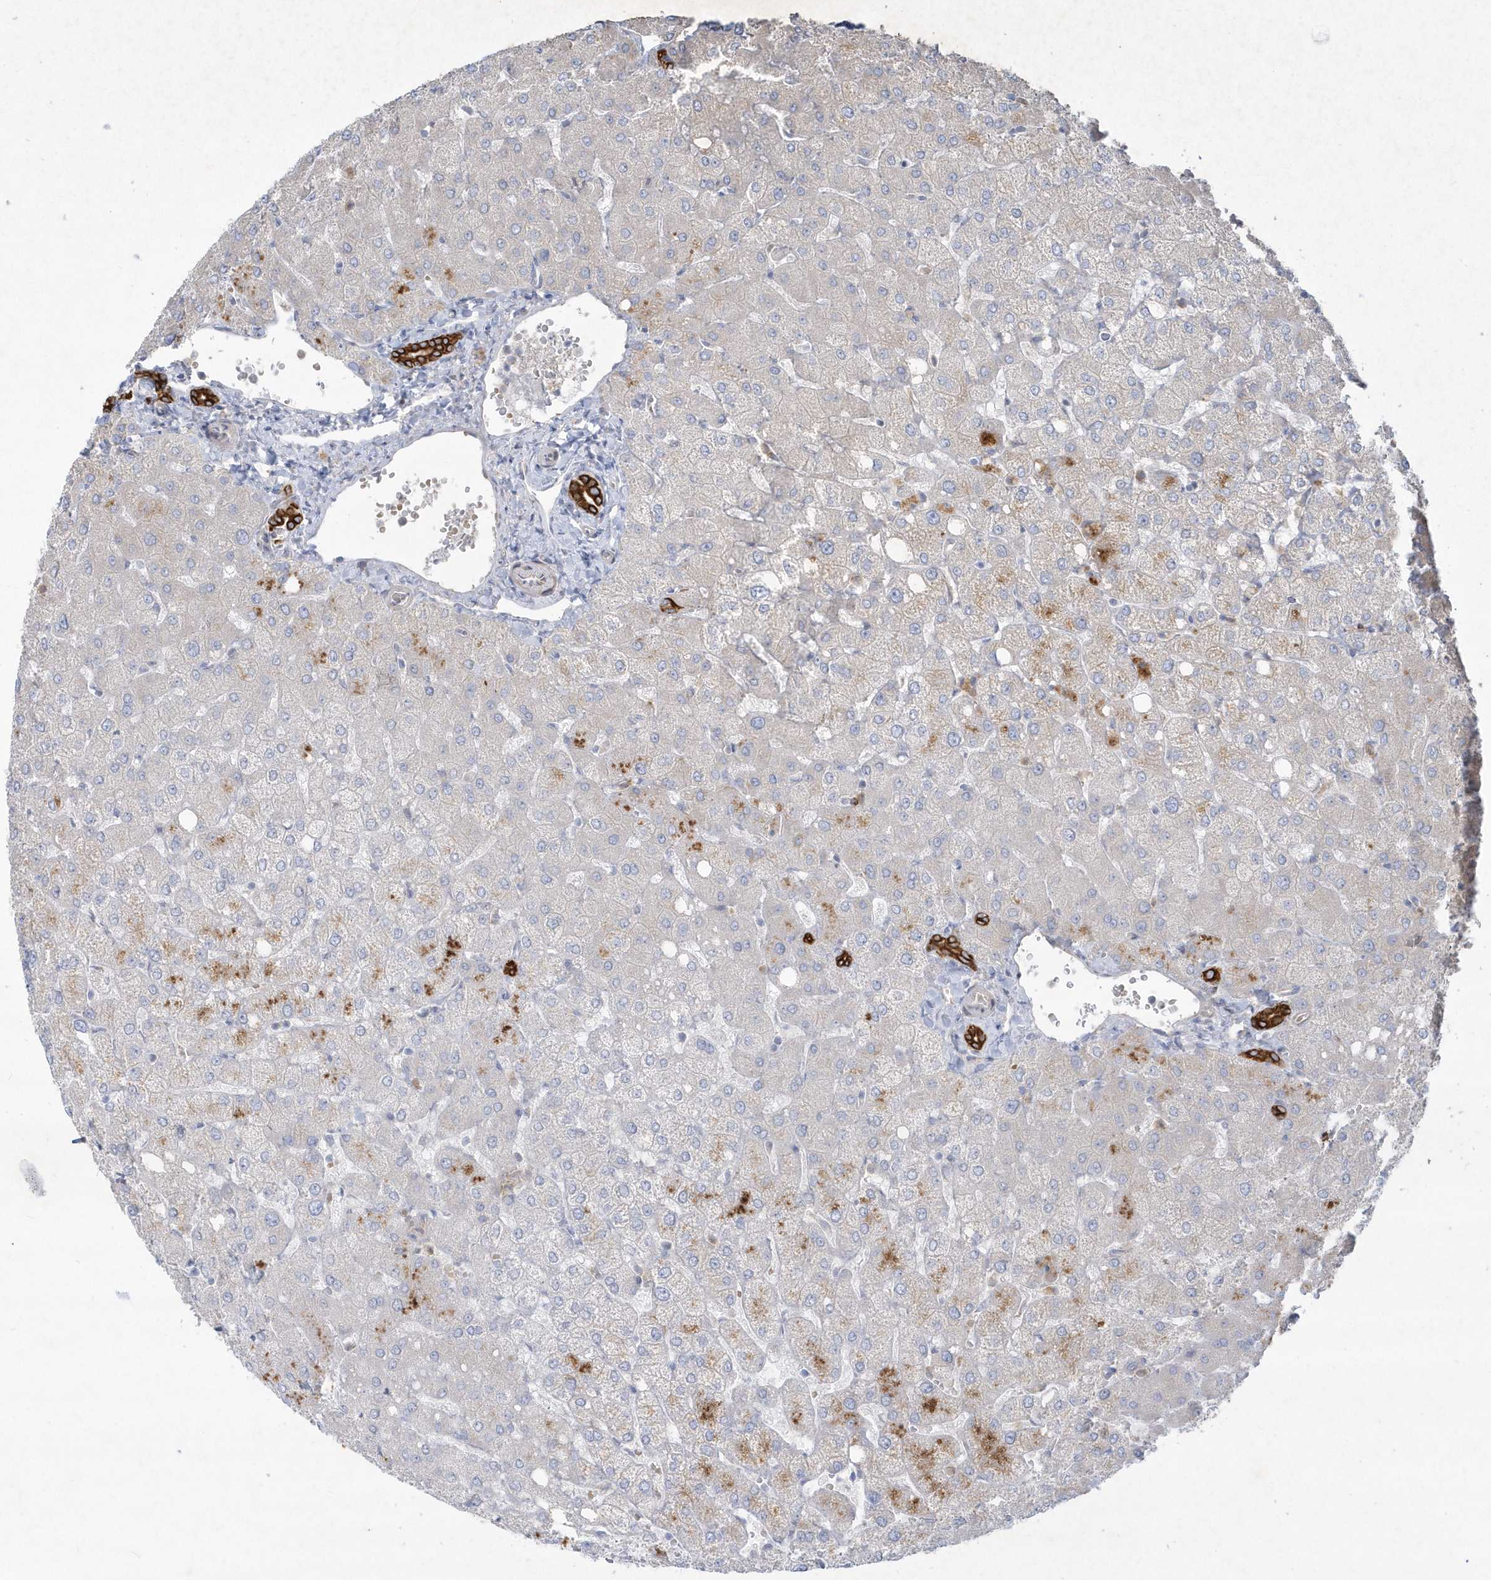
{"staining": {"intensity": "strong", "quantity": ">75%", "location": "cytoplasmic/membranous"}, "tissue": "liver", "cell_type": "Cholangiocytes", "image_type": "normal", "snomed": [{"axis": "morphology", "description": "Normal tissue, NOS"}, {"axis": "topography", "description": "Liver"}], "caption": "DAB (3,3'-diaminobenzidine) immunohistochemical staining of normal human liver shows strong cytoplasmic/membranous protein expression in about >75% of cholangiocytes. Immunohistochemistry stains the protein in brown and the nuclei are stained blue.", "gene": "LARS1", "patient": {"sex": "female", "age": 54}}